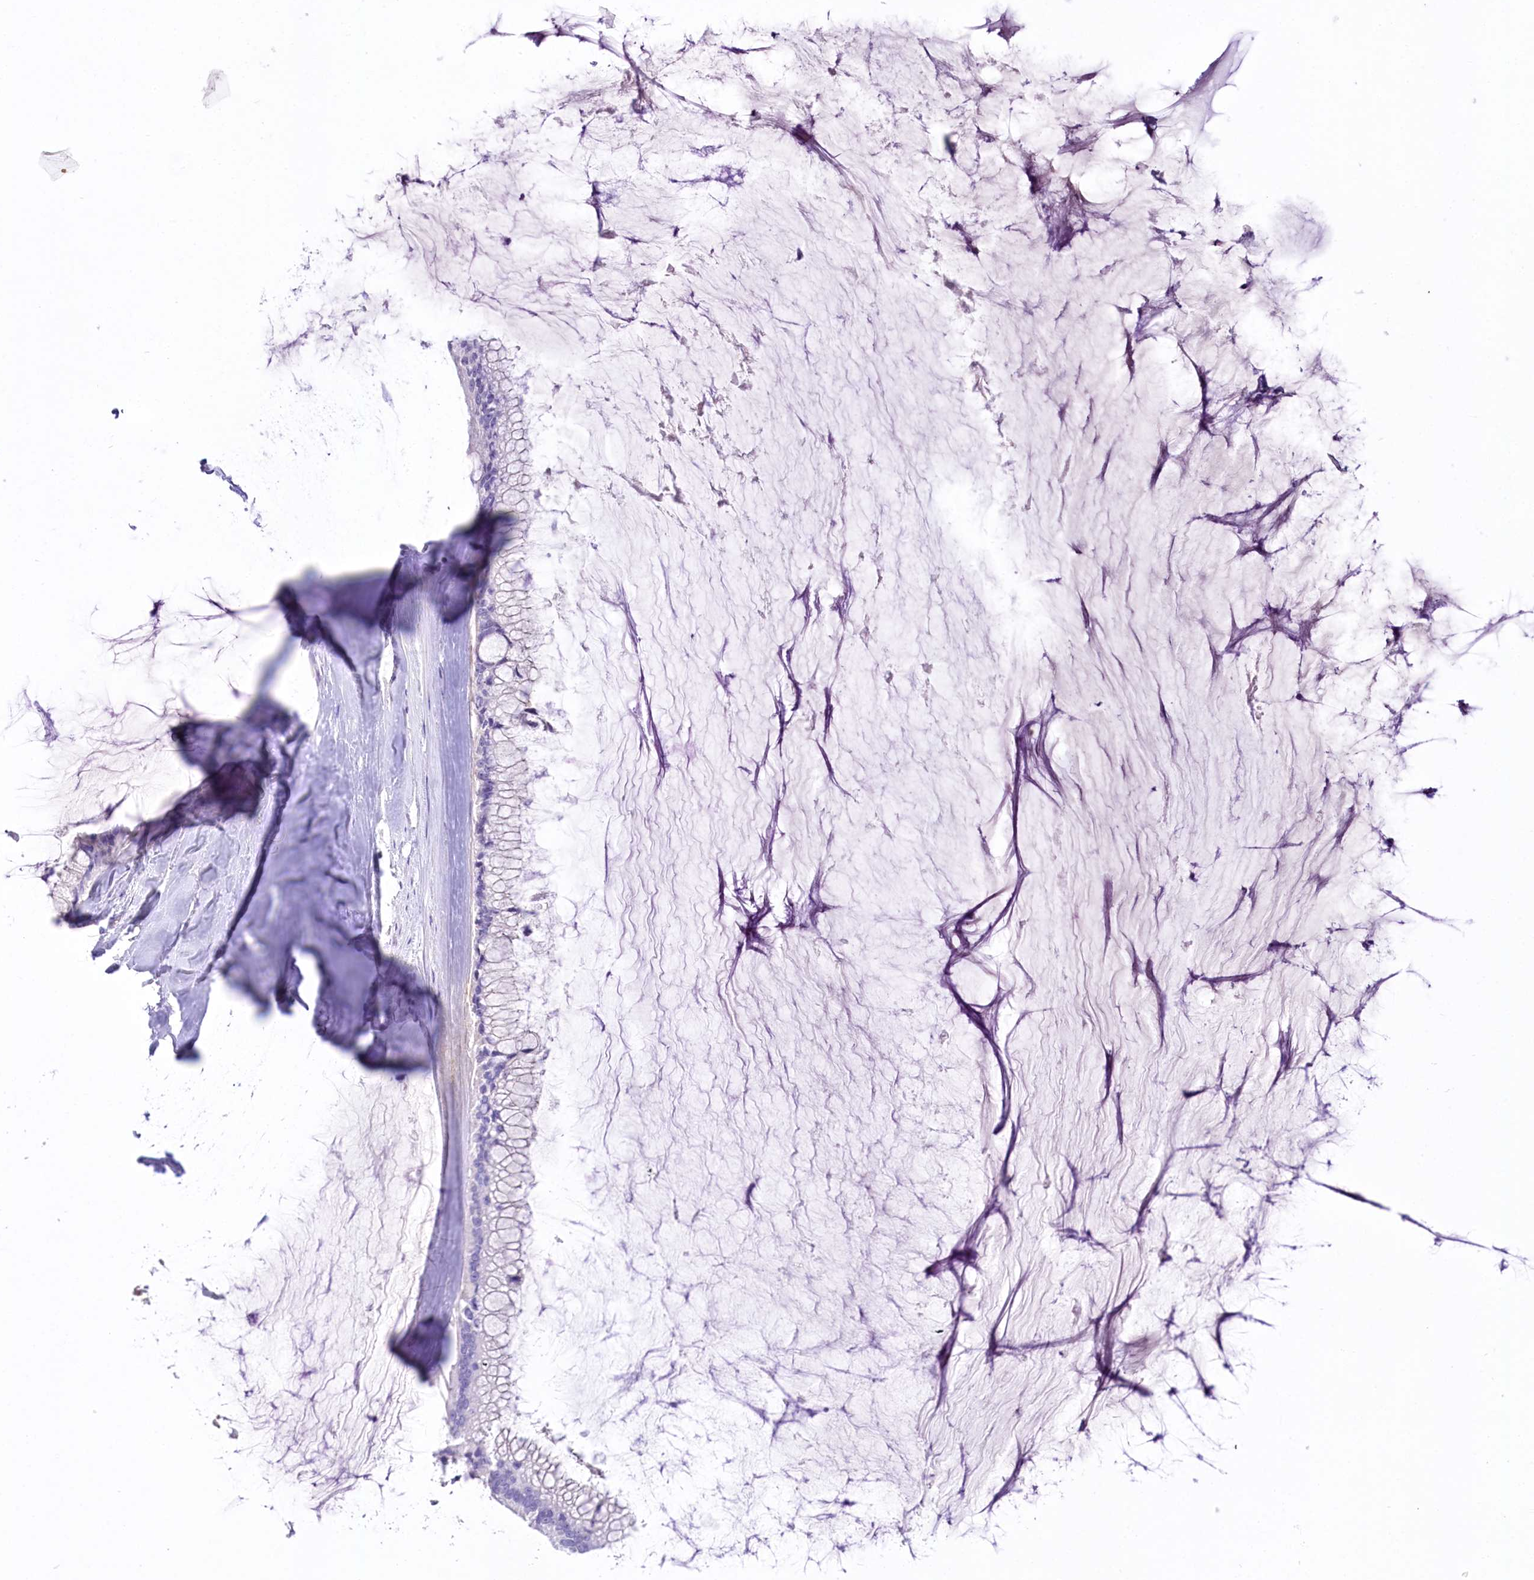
{"staining": {"intensity": "negative", "quantity": "none", "location": "none"}, "tissue": "ovarian cancer", "cell_type": "Tumor cells", "image_type": "cancer", "snomed": [{"axis": "morphology", "description": "Cystadenocarcinoma, mucinous, NOS"}, {"axis": "topography", "description": "Ovary"}], "caption": "High magnification brightfield microscopy of ovarian cancer stained with DAB (3,3'-diaminobenzidine) (brown) and counterstained with hematoxylin (blue): tumor cells show no significant staining.", "gene": "PBLD", "patient": {"sex": "female", "age": 39}}